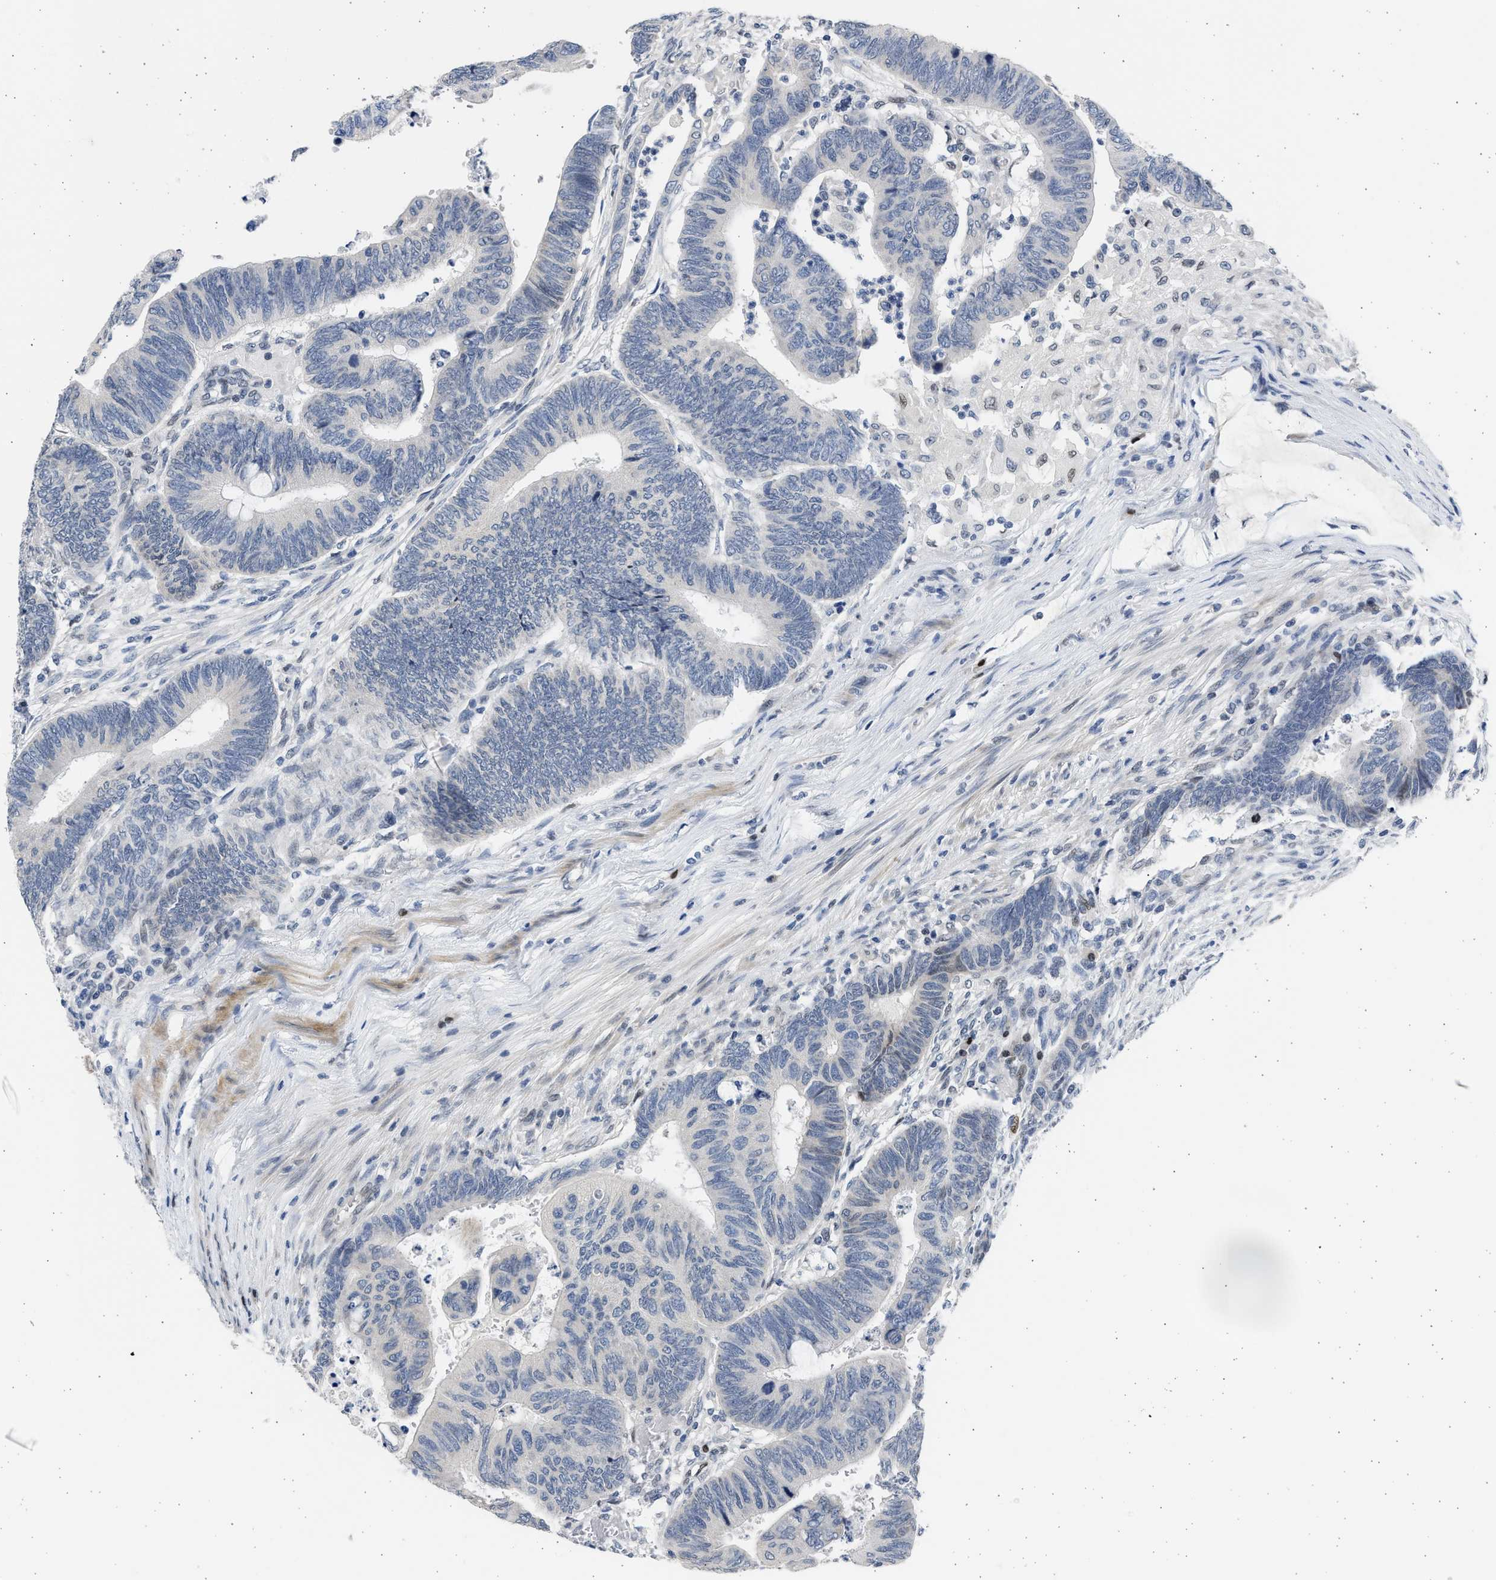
{"staining": {"intensity": "negative", "quantity": "none", "location": "none"}, "tissue": "colorectal cancer", "cell_type": "Tumor cells", "image_type": "cancer", "snomed": [{"axis": "morphology", "description": "Normal tissue, NOS"}, {"axis": "morphology", "description": "Adenocarcinoma, NOS"}, {"axis": "topography", "description": "Rectum"}, {"axis": "topography", "description": "Peripheral nerve tissue"}], "caption": "The immunohistochemistry photomicrograph has no significant expression in tumor cells of colorectal cancer tissue.", "gene": "HMGN3", "patient": {"sex": "male", "age": 92}}